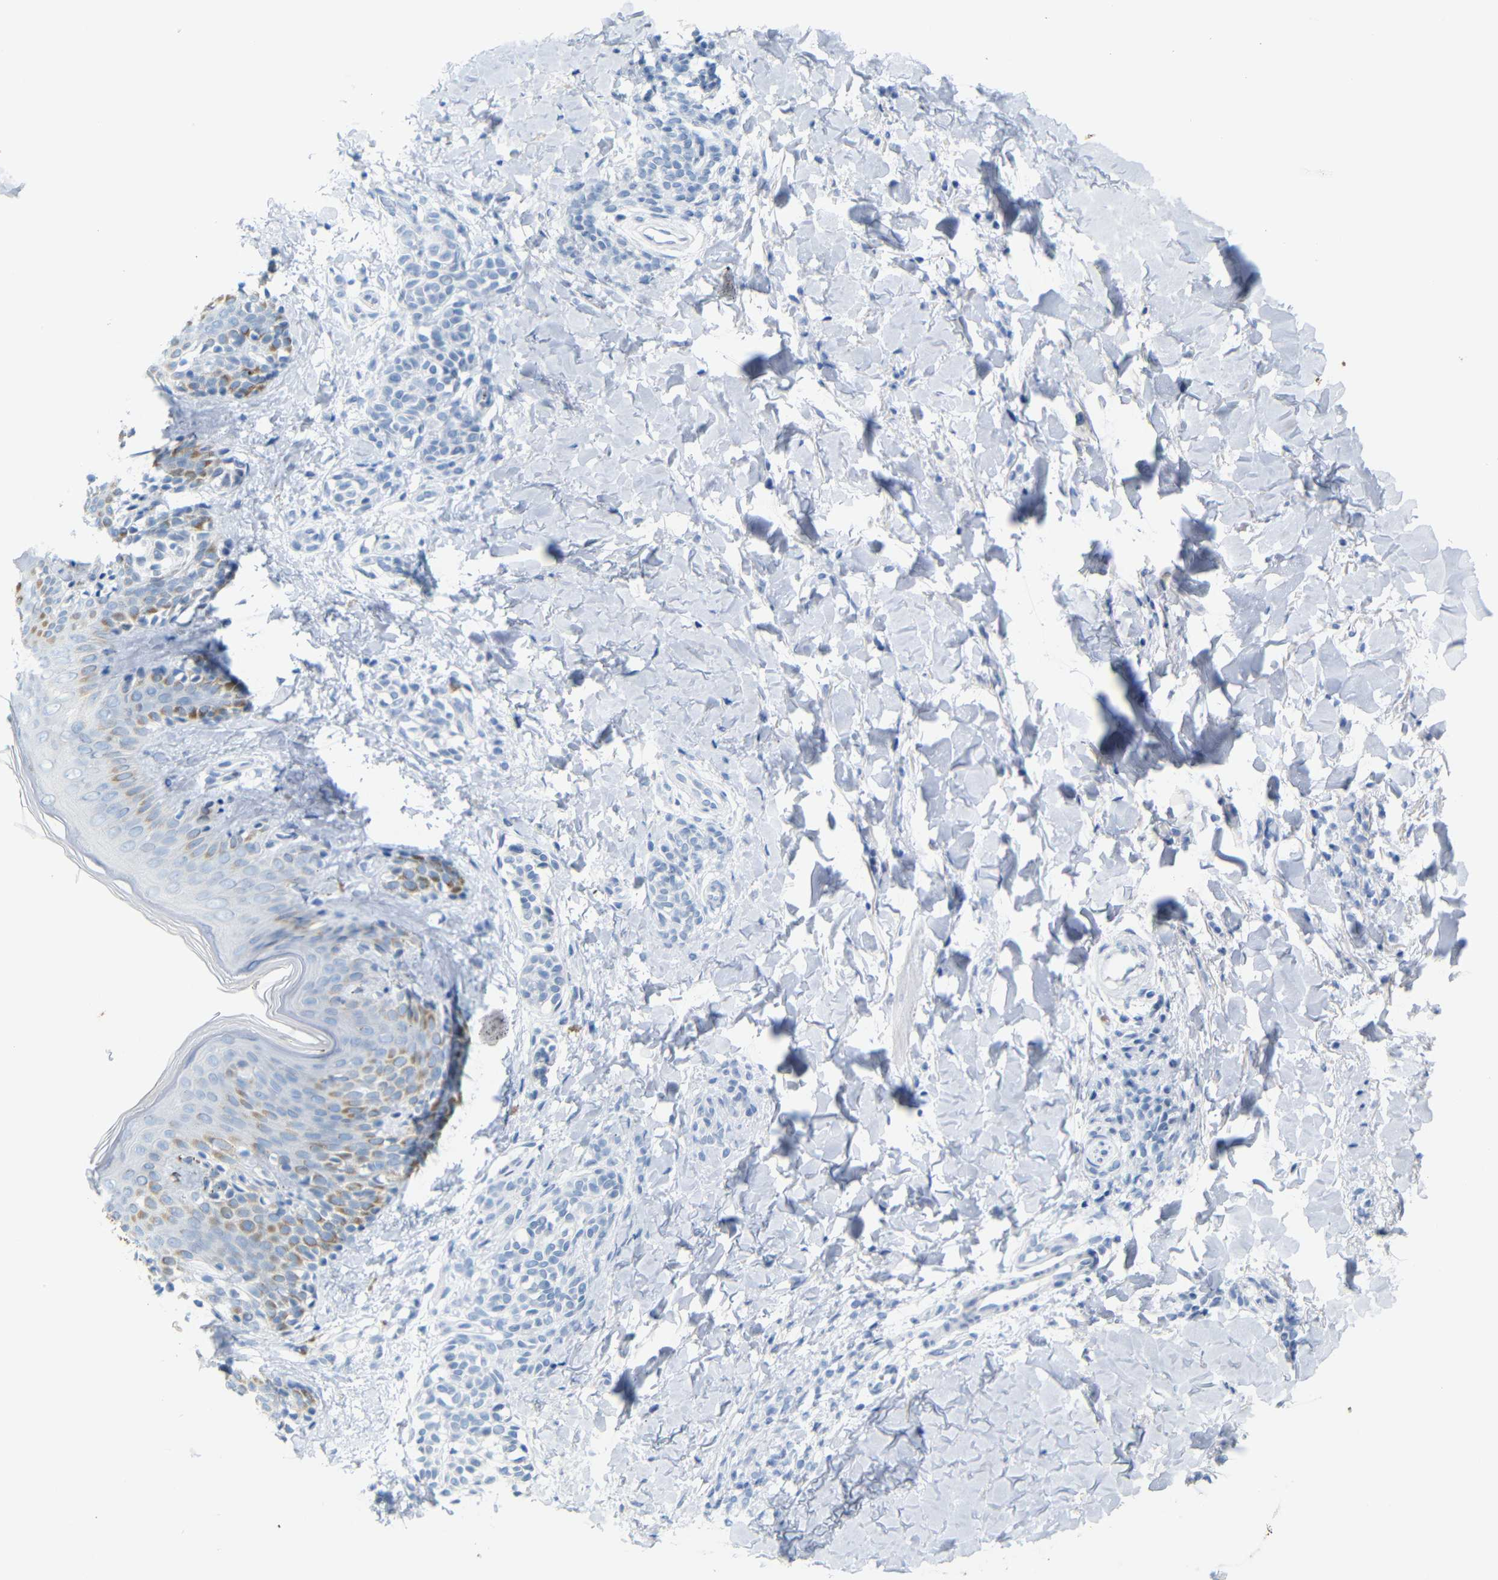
{"staining": {"intensity": "negative", "quantity": "none", "location": "none"}, "tissue": "skin", "cell_type": "Fibroblasts", "image_type": "normal", "snomed": [{"axis": "morphology", "description": "Normal tissue, NOS"}, {"axis": "topography", "description": "Skin"}], "caption": "Normal skin was stained to show a protein in brown. There is no significant expression in fibroblasts. Brightfield microscopy of immunohistochemistry (IHC) stained with DAB (brown) and hematoxylin (blue), captured at high magnification.", "gene": "DYNAP", "patient": {"sex": "male", "age": 16}}